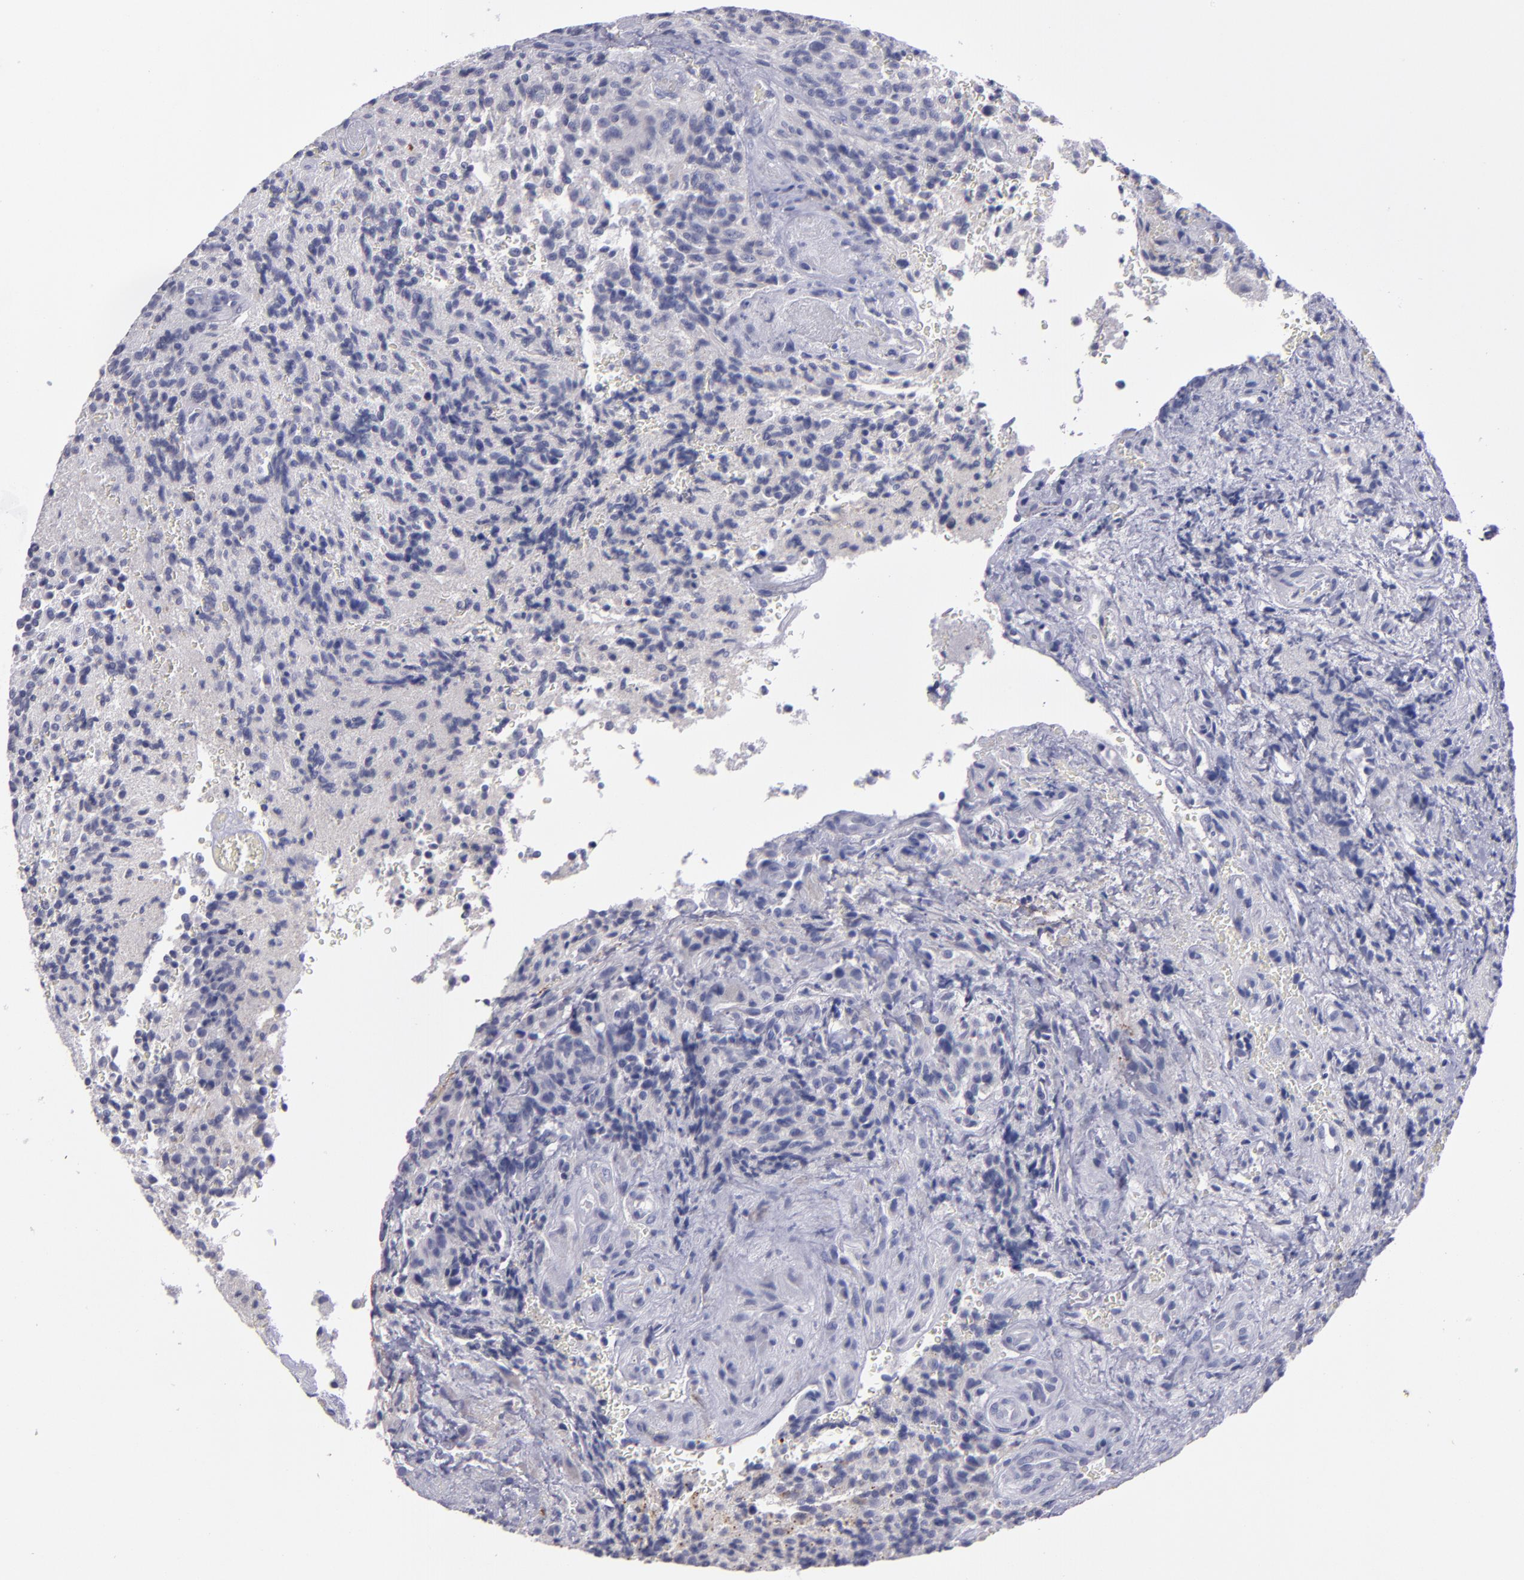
{"staining": {"intensity": "negative", "quantity": "none", "location": "none"}, "tissue": "glioma", "cell_type": "Tumor cells", "image_type": "cancer", "snomed": [{"axis": "morphology", "description": "Normal tissue, NOS"}, {"axis": "morphology", "description": "Glioma, malignant, High grade"}, {"axis": "topography", "description": "Cerebral cortex"}], "caption": "High power microscopy photomicrograph of an IHC image of malignant high-grade glioma, revealing no significant expression in tumor cells.", "gene": "CDH3", "patient": {"sex": "male", "age": 56}}